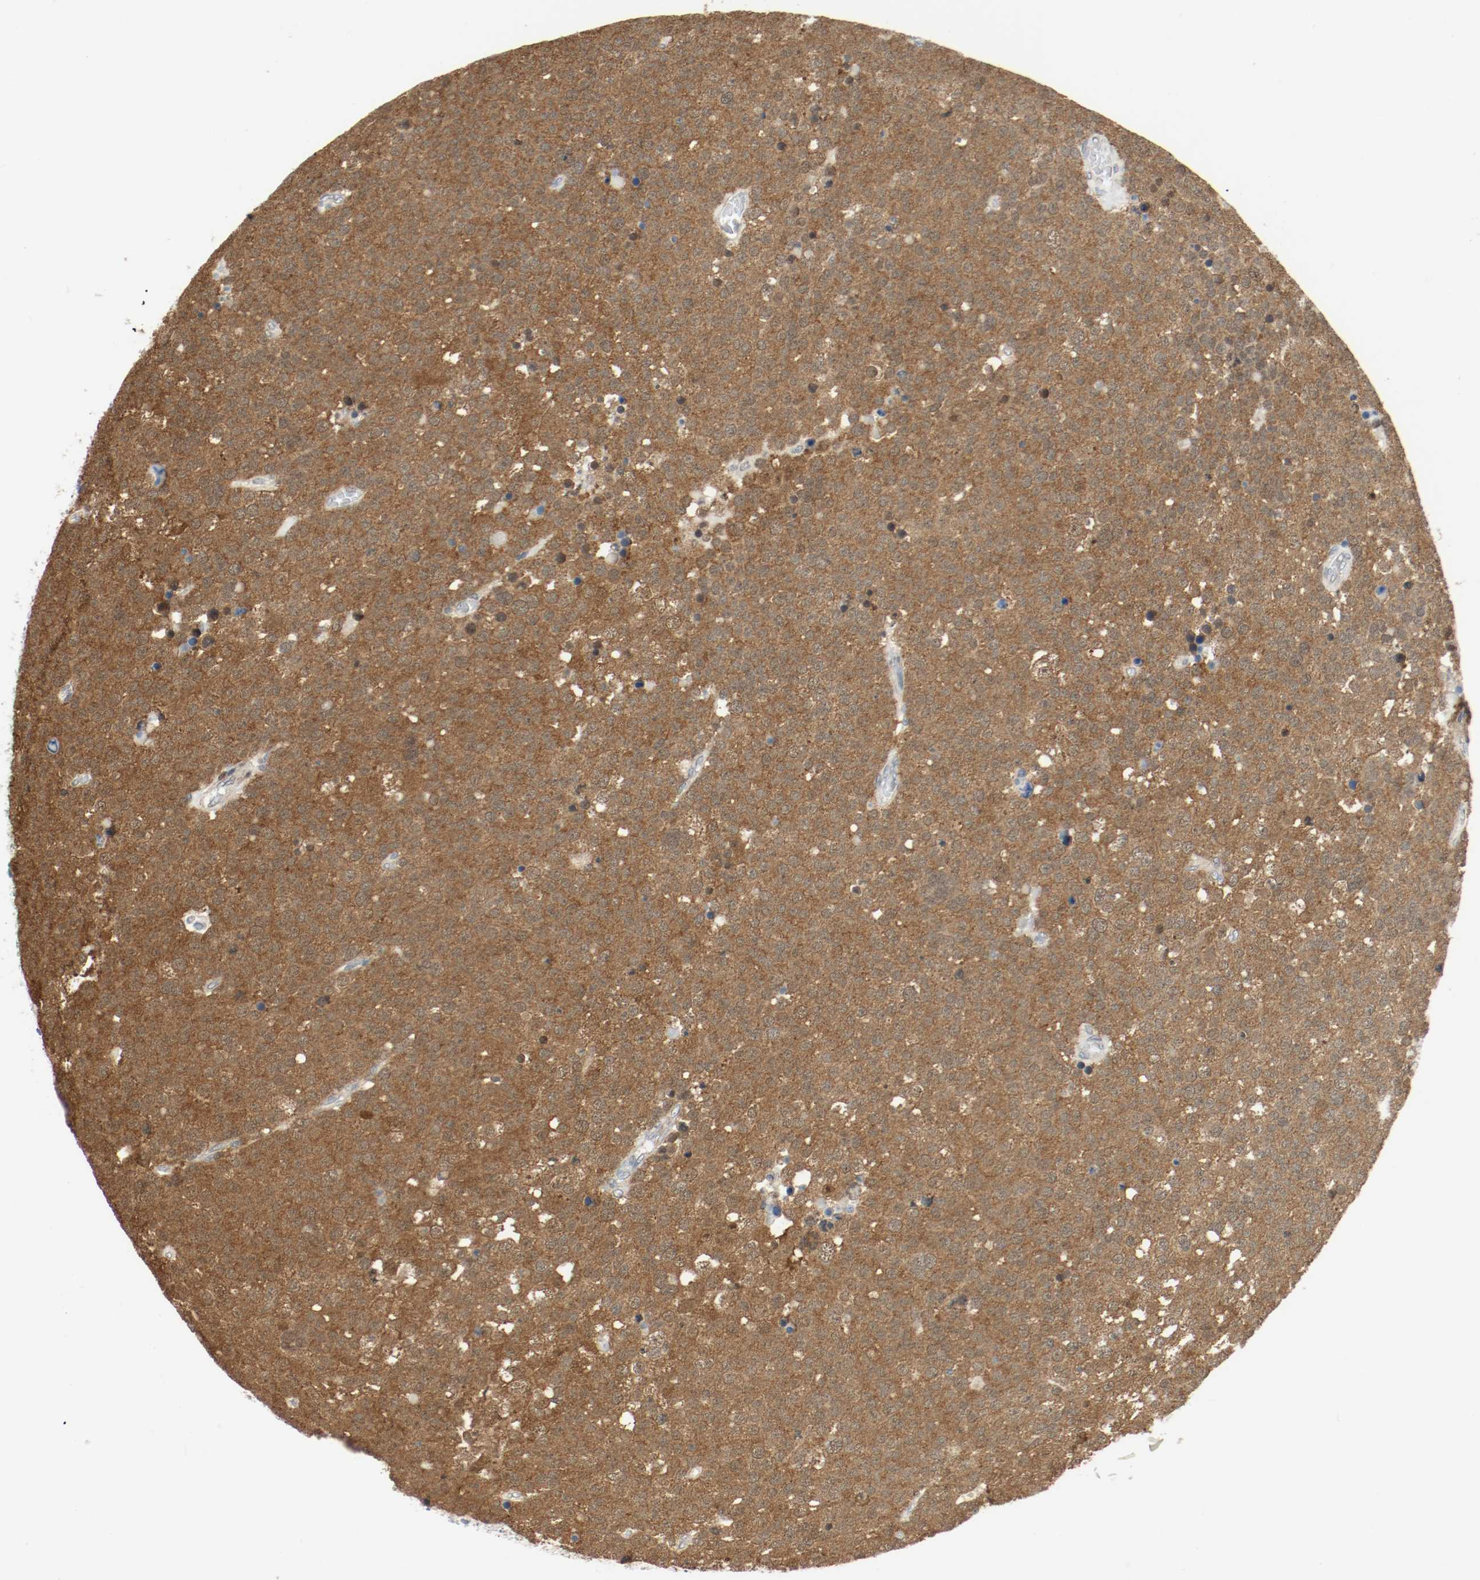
{"staining": {"intensity": "moderate", "quantity": ">75%", "location": "cytoplasmic/membranous,nuclear"}, "tissue": "testis cancer", "cell_type": "Tumor cells", "image_type": "cancer", "snomed": [{"axis": "morphology", "description": "Seminoma, NOS"}, {"axis": "topography", "description": "Testis"}], "caption": "Protein analysis of testis cancer tissue reveals moderate cytoplasmic/membranous and nuclear staining in approximately >75% of tumor cells. Immunohistochemistry (ihc) stains the protein of interest in brown and the nuclei are stained blue.", "gene": "PPME1", "patient": {"sex": "male", "age": 71}}